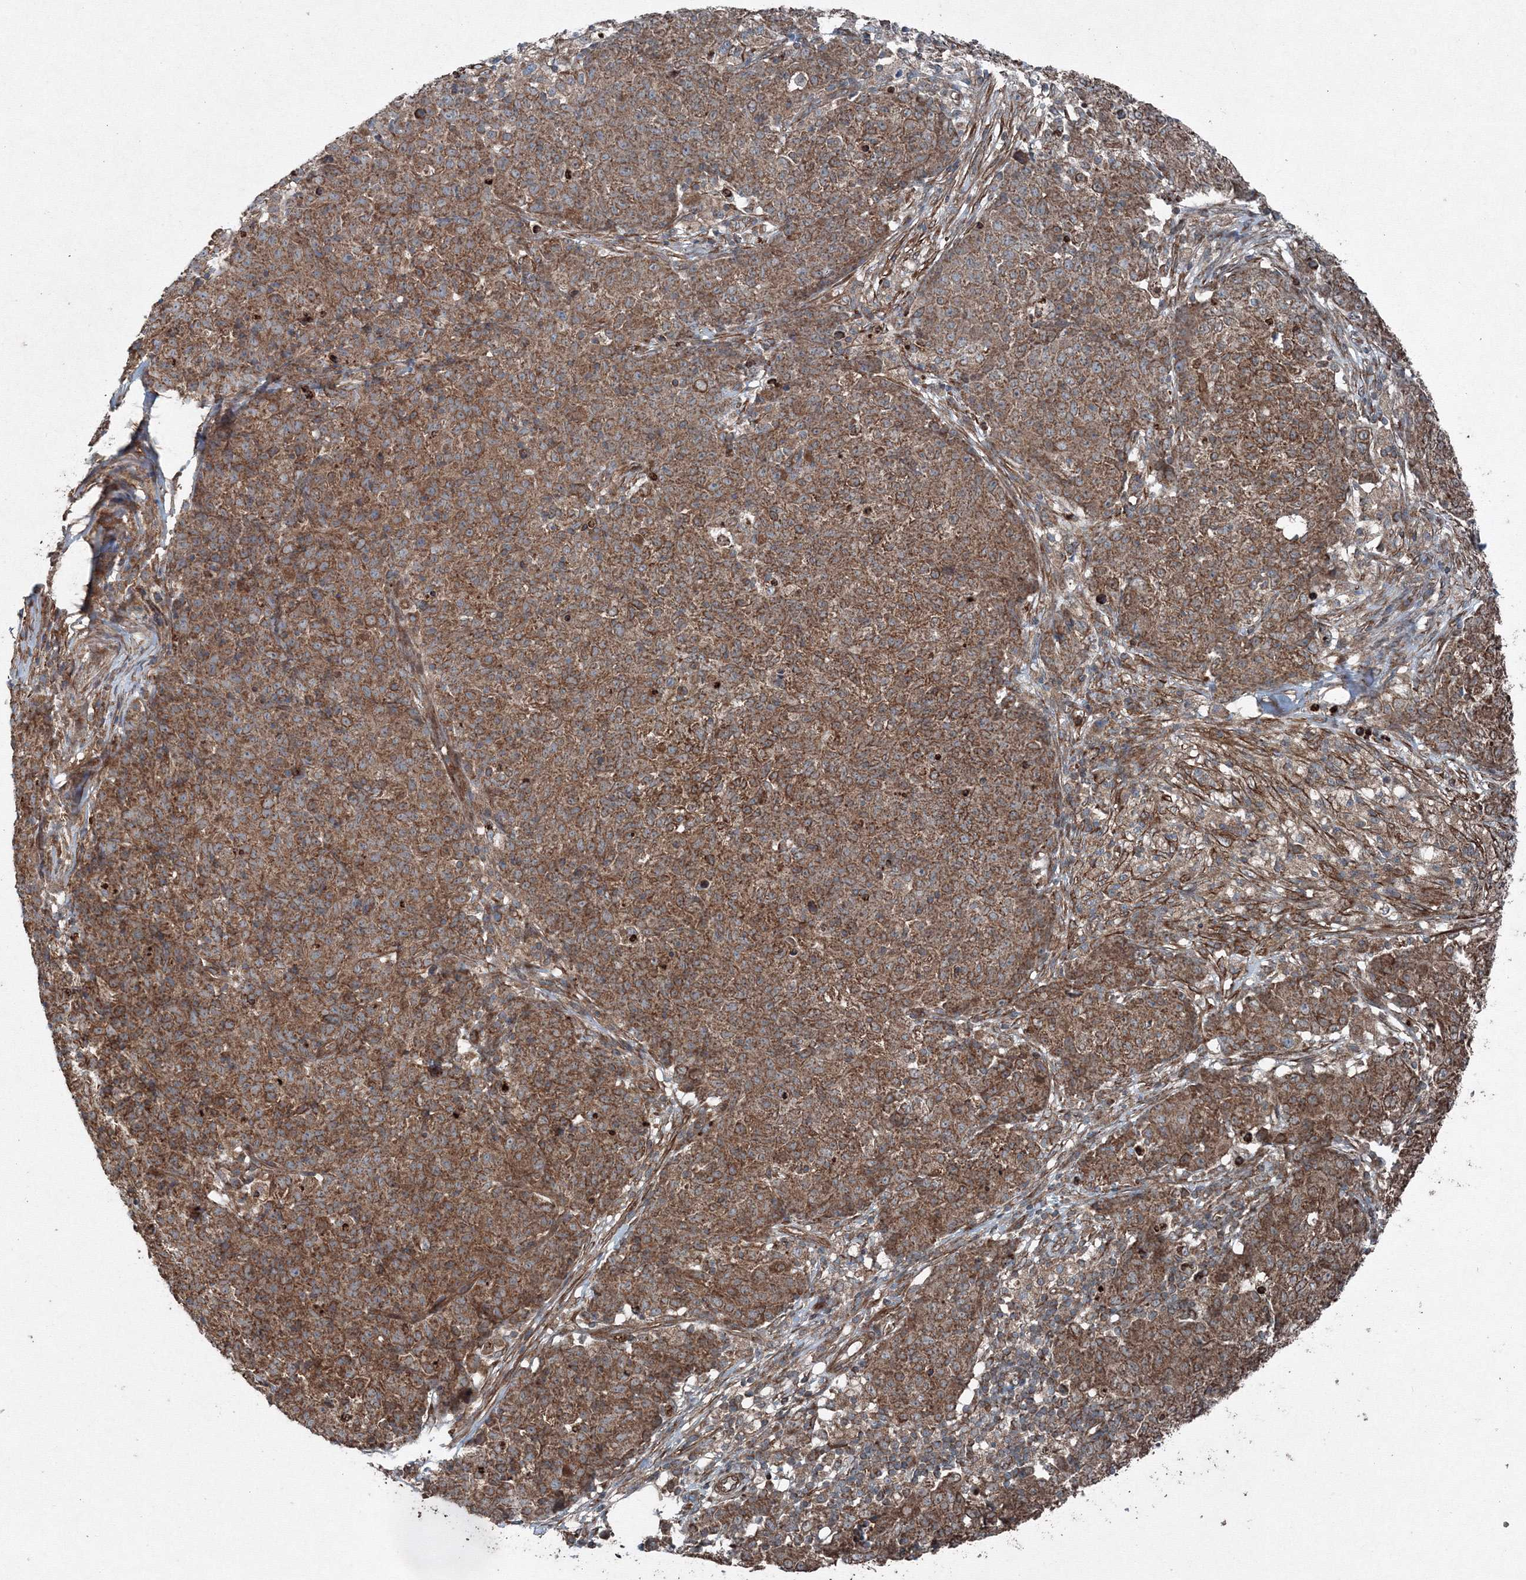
{"staining": {"intensity": "moderate", "quantity": ">75%", "location": "cytoplasmic/membranous"}, "tissue": "ovarian cancer", "cell_type": "Tumor cells", "image_type": "cancer", "snomed": [{"axis": "morphology", "description": "Carcinoma, endometroid"}, {"axis": "topography", "description": "Ovary"}], "caption": "Brown immunohistochemical staining in ovarian endometroid carcinoma reveals moderate cytoplasmic/membranous positivity in about >75% of tumor cells.", "gene": "COPS7B", "patient": {"sex": "female", "age": 42}}